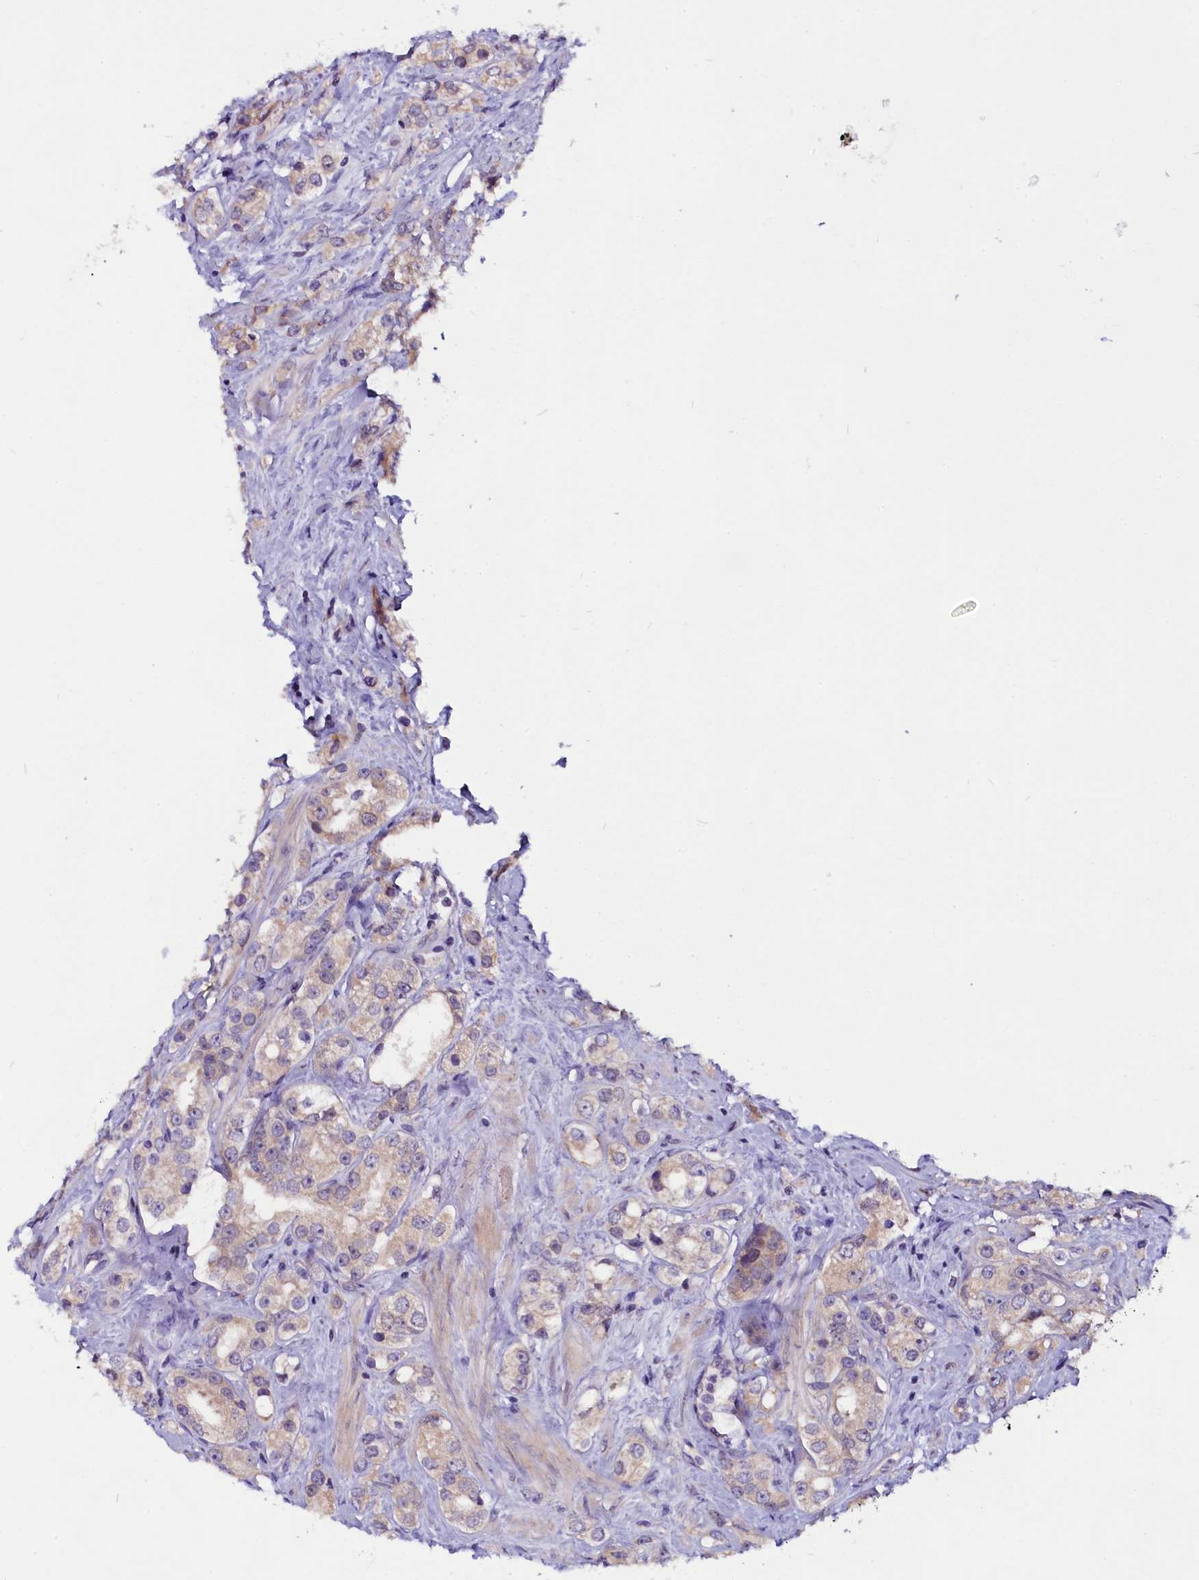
{"staining": {"intensity": "weak", "quantity": ">75%", "location": "cytoplasmic/membranous"}, "tissue": "prostate cancer", "cell_type": "Tumor cells", "image_type": "cancer", "snomed": [{"axis": "morphology", "description": "Adenocarcinoma, NOS"}, {"axis": "topography", "description": "Prostate"}], "caption": "Protein staining demonstrates weak cytoplasmic/membranous expression in approximately >75% of tumor cells in prostate cancer (adenocarcinoma).", "gene": "C9orf40", "patient": {"sex": "male", "age": 79}}